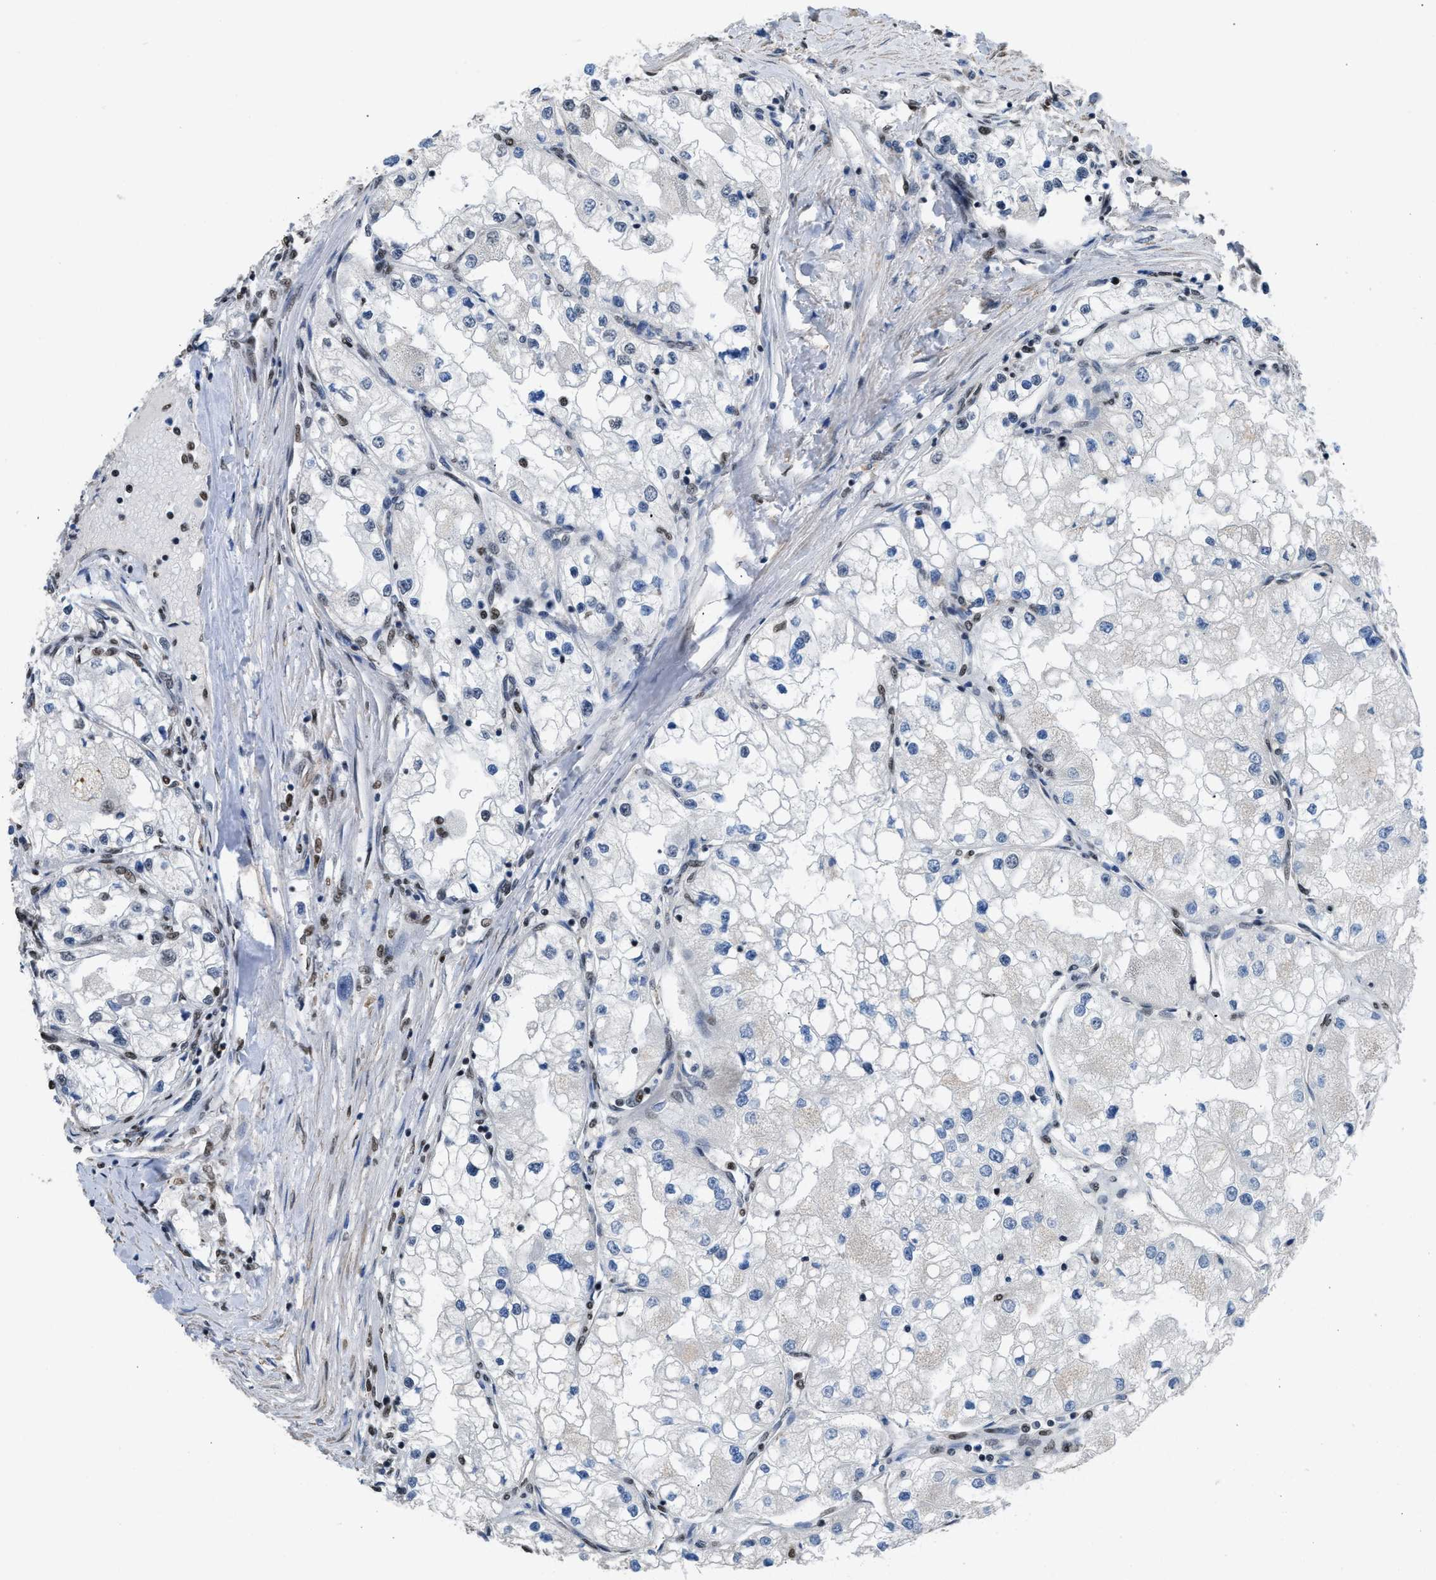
{"staining": {"intensity": "weak", "quantity": "<25%", "location": "nuclear"}, "tissue": "renal cancer", "cell_type": "Tumor cells", "image_type": "cancer", "snomed": [{"axis": "morphology", "description": "Adenocarcinoma, NOS"}, {"axis": "topography", "description": "Kidney"}], "caption": "High power microscopy photomicrograph of an immunohistochemistry photomicrograph of renal adenocarcinoma, revealing no significant staining in tumor cells.", "gene": "SCAF4", "patient": {"sex": "male", "age": 68}}